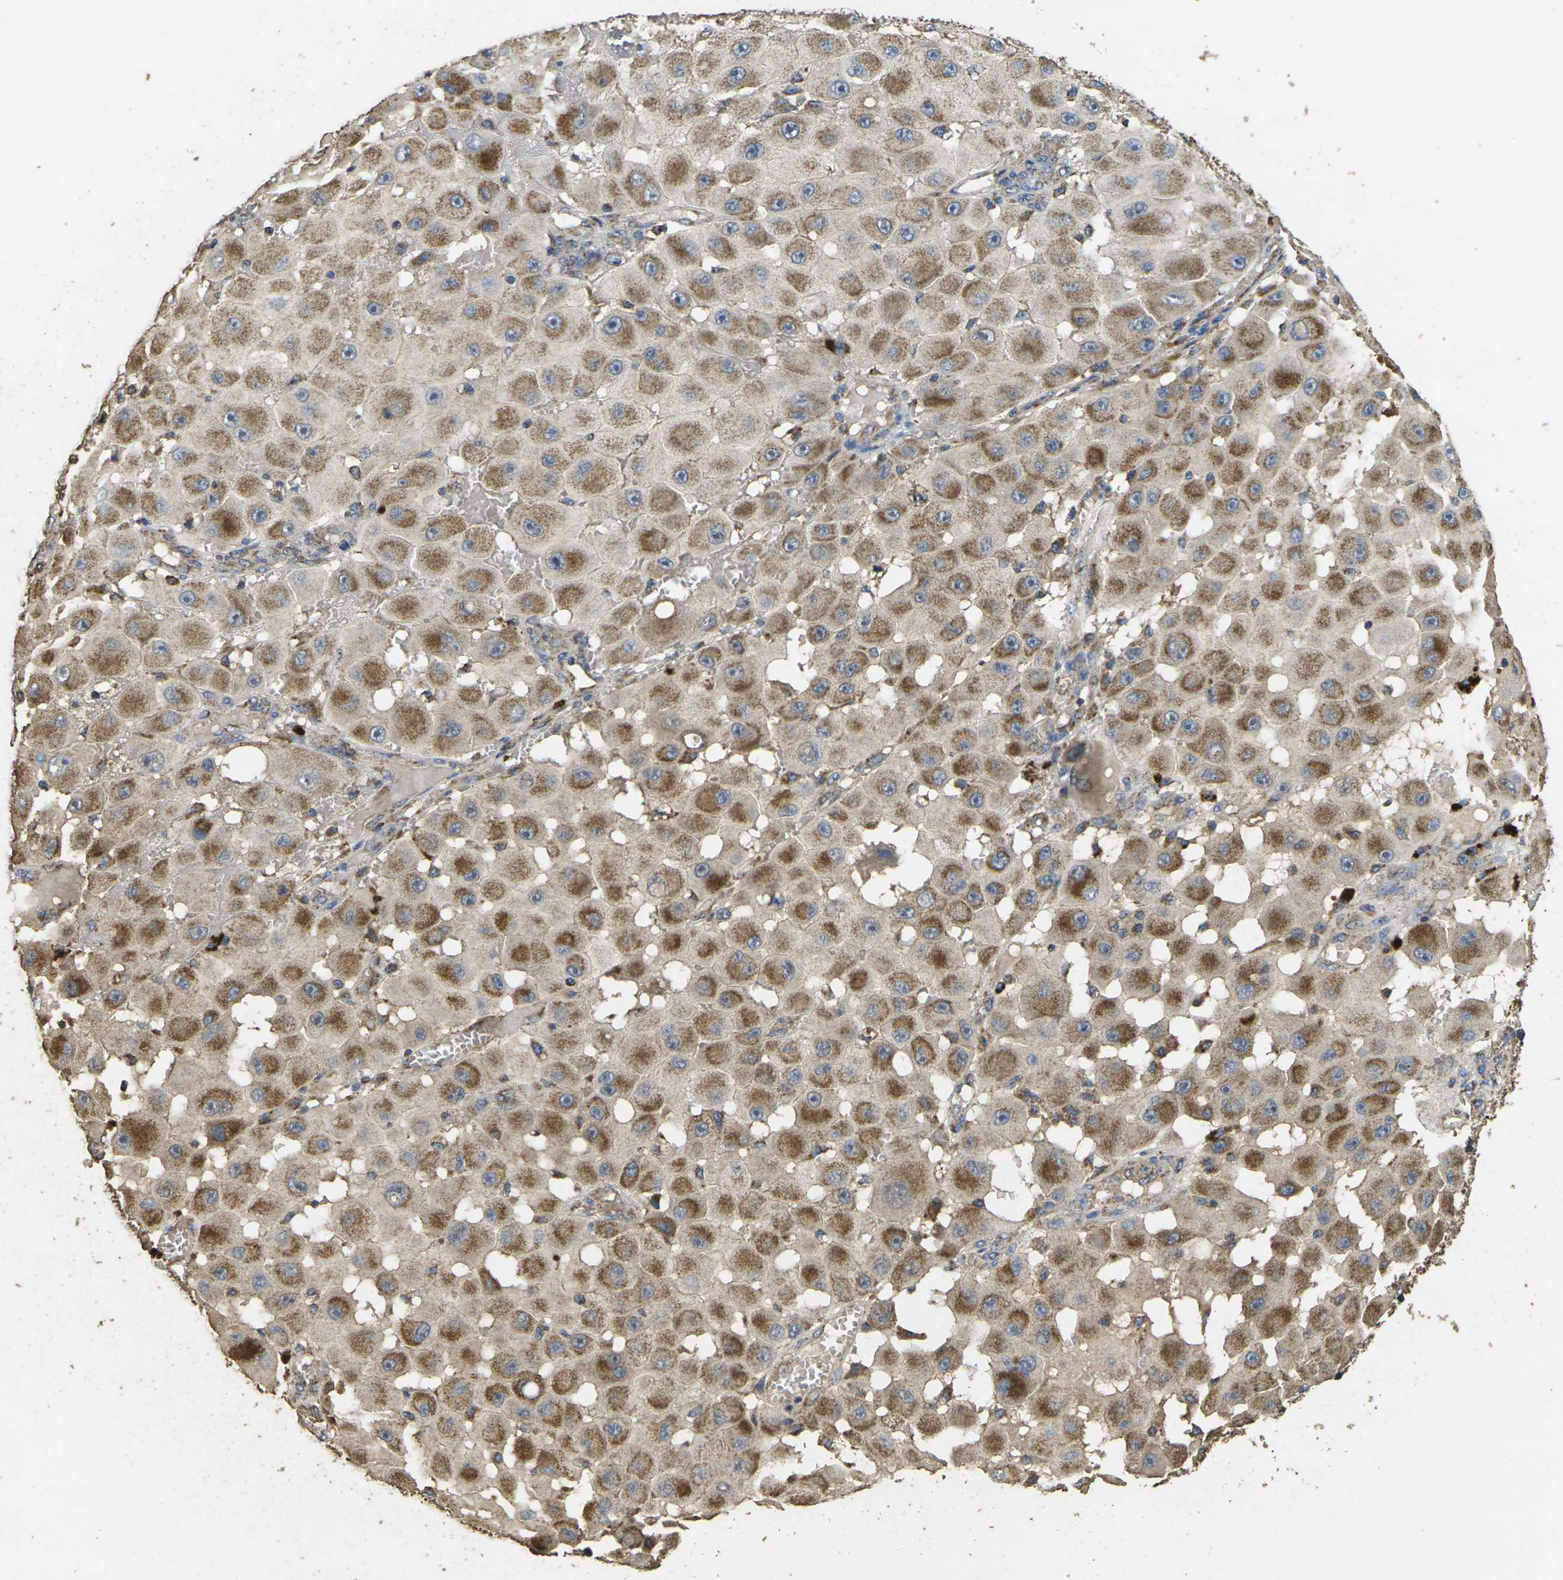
{"staining": {"intensity": "moderate", "quantity": ">75%", "location": "cytoplasmic/membranous"}, "tissue": "melanoma", "cell_type": "Tumor cells", "image_type": "cancer", "snomed": [{"axis": "morphology", "description": "Malignant melanoma, NOS"}, {"axis": "topography", "description": "Skin"}], "caption": "A brown stain shows moderate cytoplasmic/membranous staining of a protein in malignant melanoma tumor cells. (brown staining indicates protein expression, while blue staining denotes nuclei).", "gene": "MAPK11", "patient": {"sex": "female", "age": 81}}